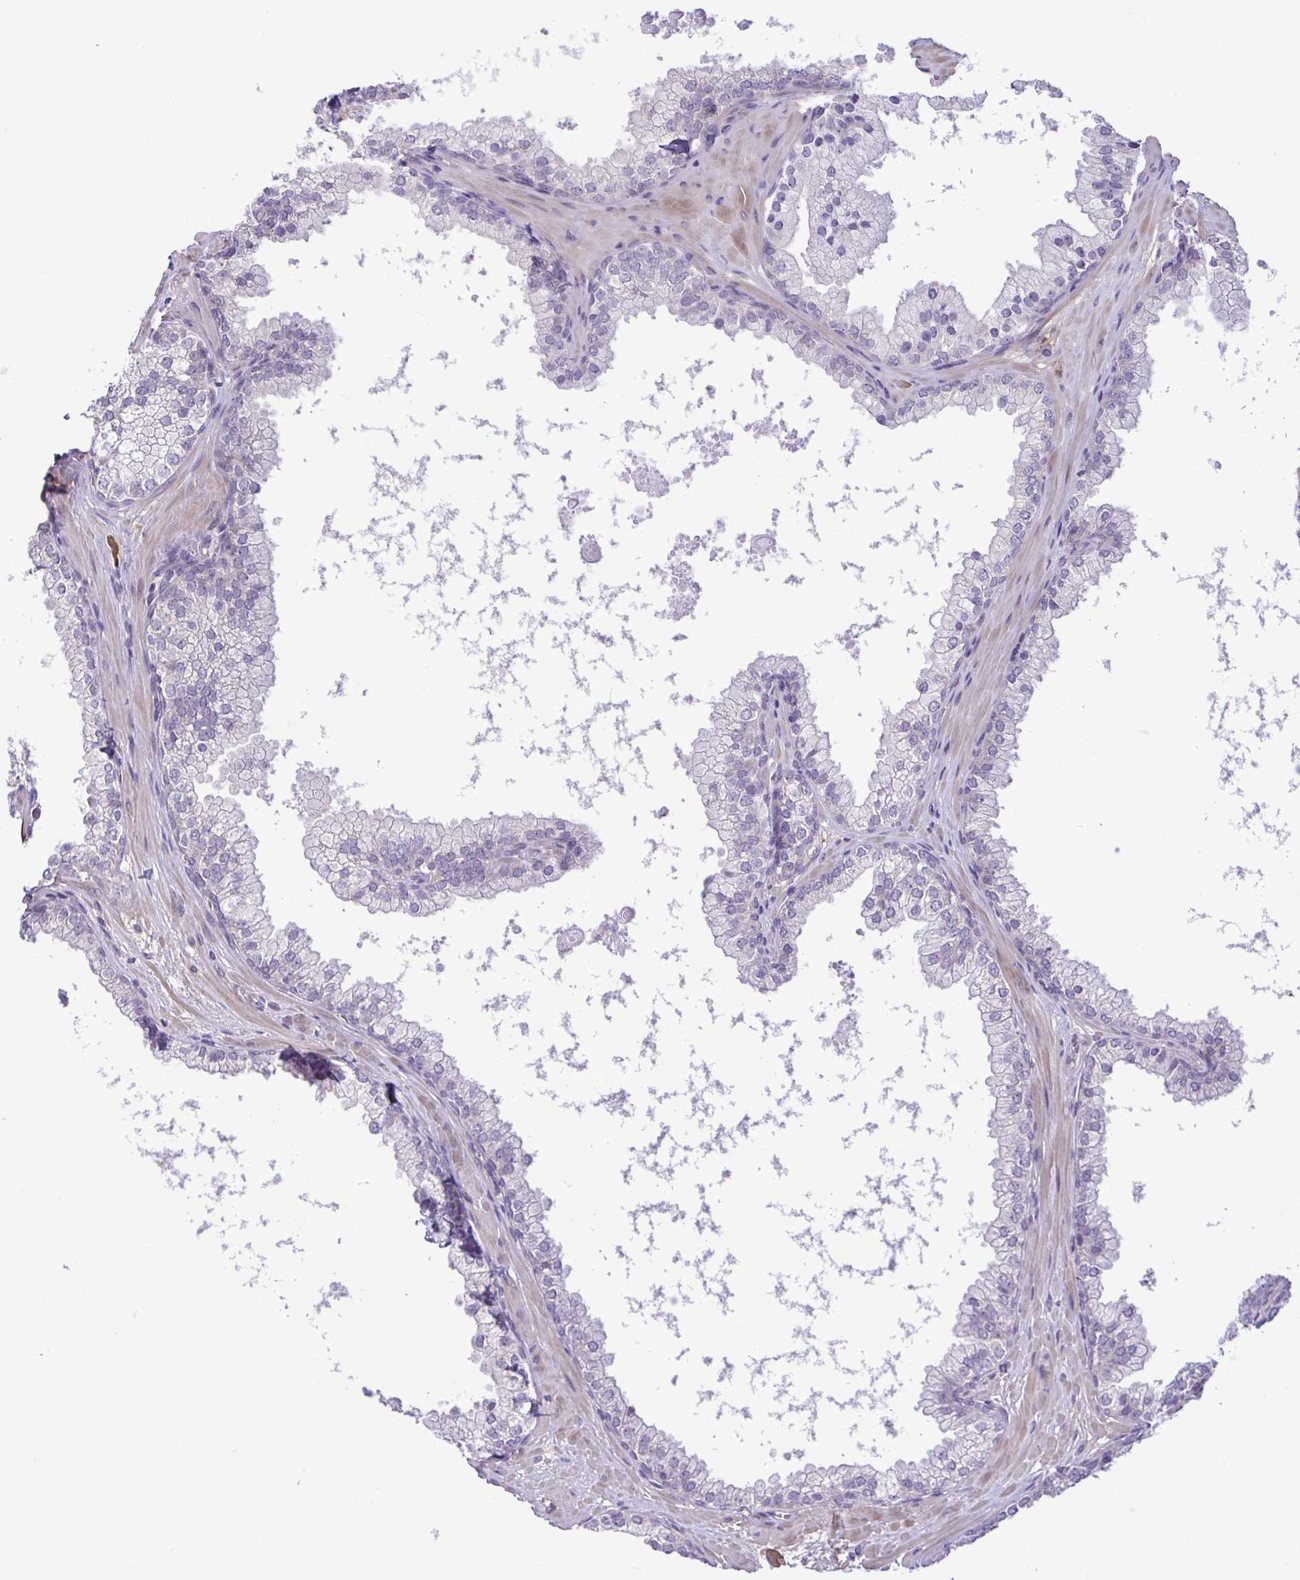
{"staining": {"intensity": "negative", "quantity": "none", "location": "none"}, "tissue": "prostate", "cell_type": "Glandular cells", "image_type": "normal", "snomed": [{"axis": "morphology", "description": "Normal tissue, NOS"}, {"axis": "topography", "description": "Prostate"}, {"axis": "topography", "description": "Peripheral nerve tissue"}], "caption": "This is an immunohistochemistry photomicrograph of benign human prostate. There is no positivity in glandular cells.", "gene": "SYNPO2L", "patient": {"sex": "male", "age": 61}}